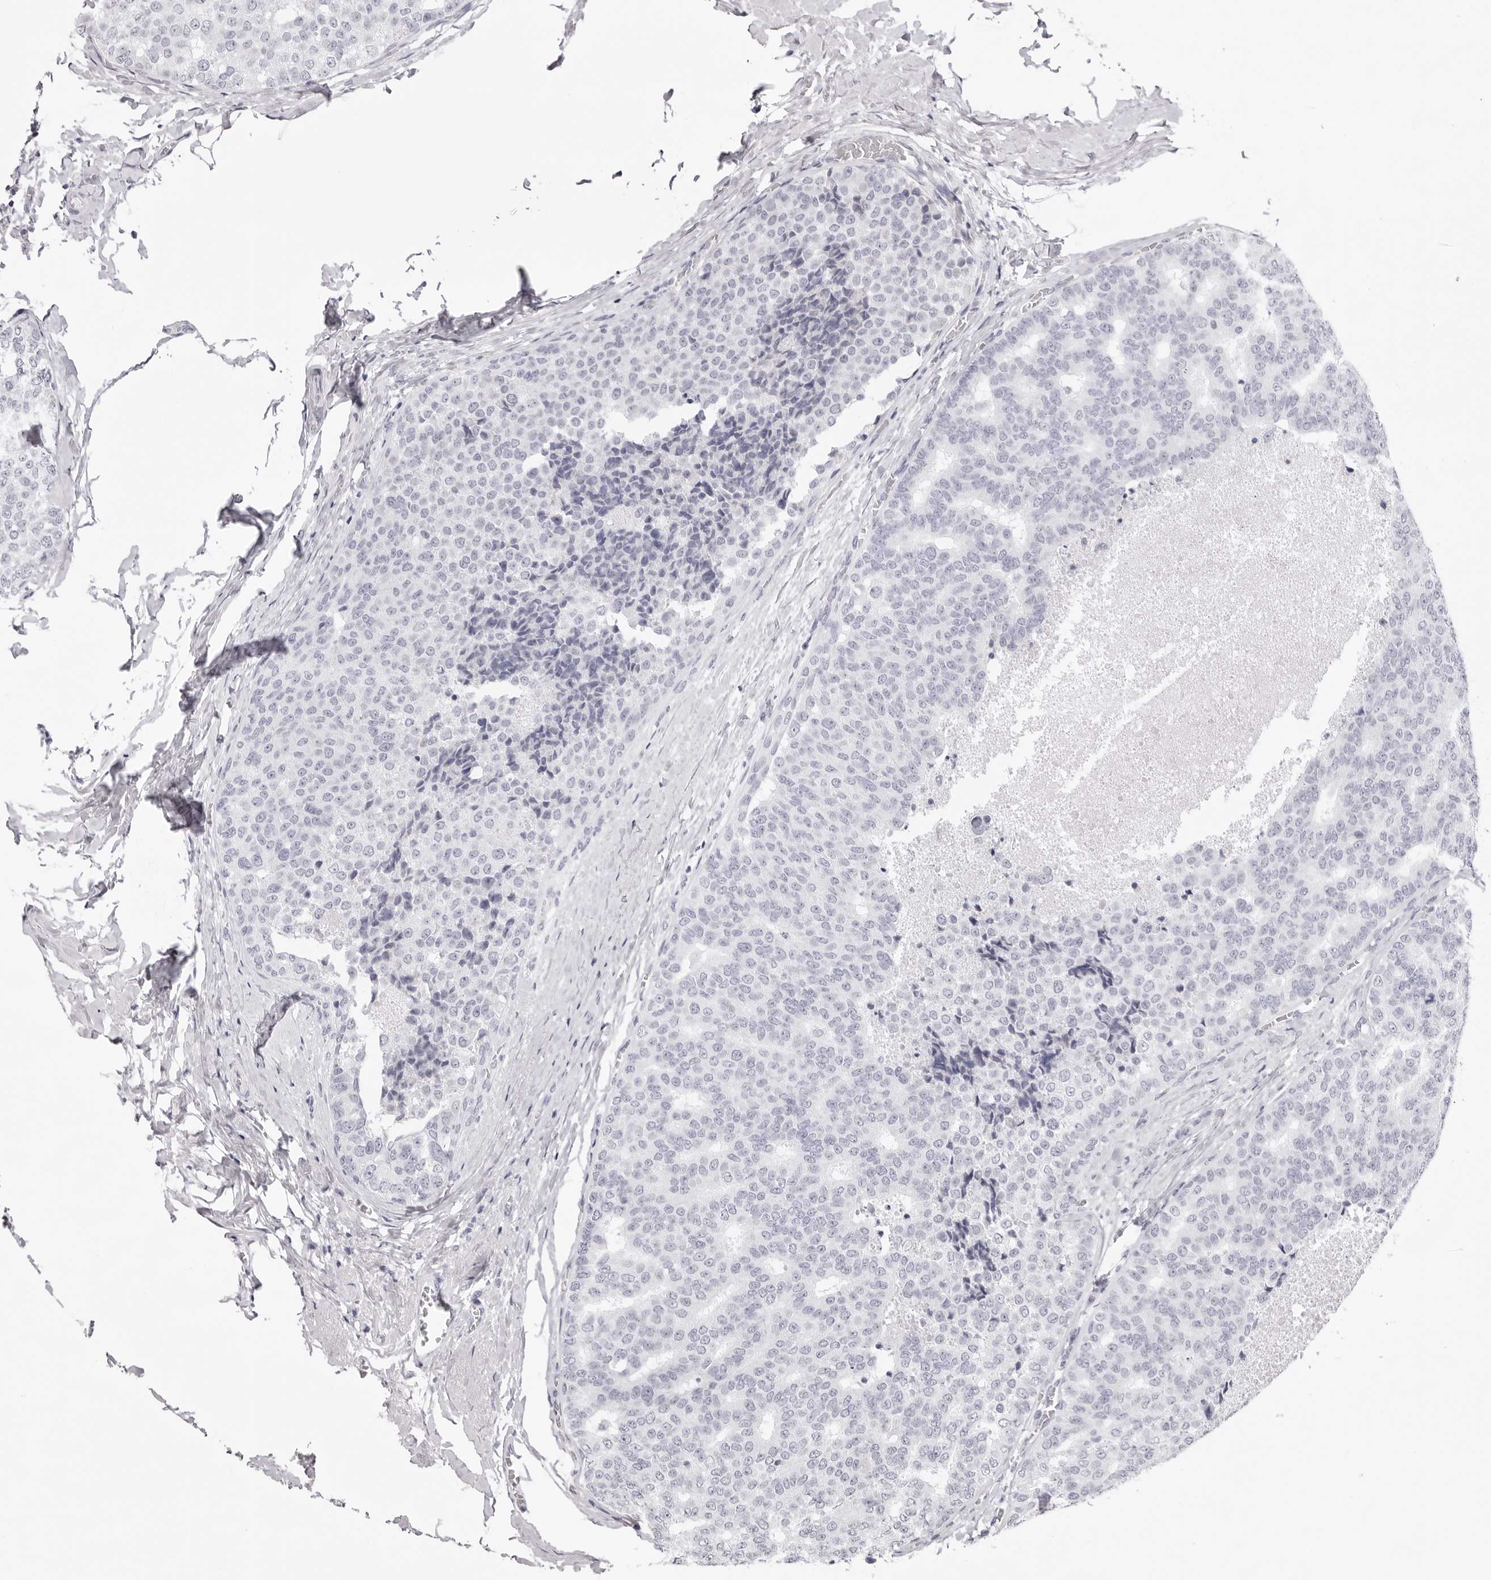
{"staining": {"intensity": "negative", "quantity": "none", "location": "none"}, "tissue": "breast cancer", "cell_type": "Tumor cells", "image_type": "cancer", "snomed": [{"axis": "morphology", "description": "Normal tissue, NOS"}, {"axis": "morphology", "description": "Duct carcinoma"}, {"axis": "topography", "description": "Breast"}], "caption": "Immunohistochemistry (IHC) image of neoplastic tissue: human breast cancer stained with DAB (3,3'-diaminobenzidine) displays no significant protein expression in tumor cells.", "gene": "SMIM2", "patient": {"sex": "female", "age": 43}}